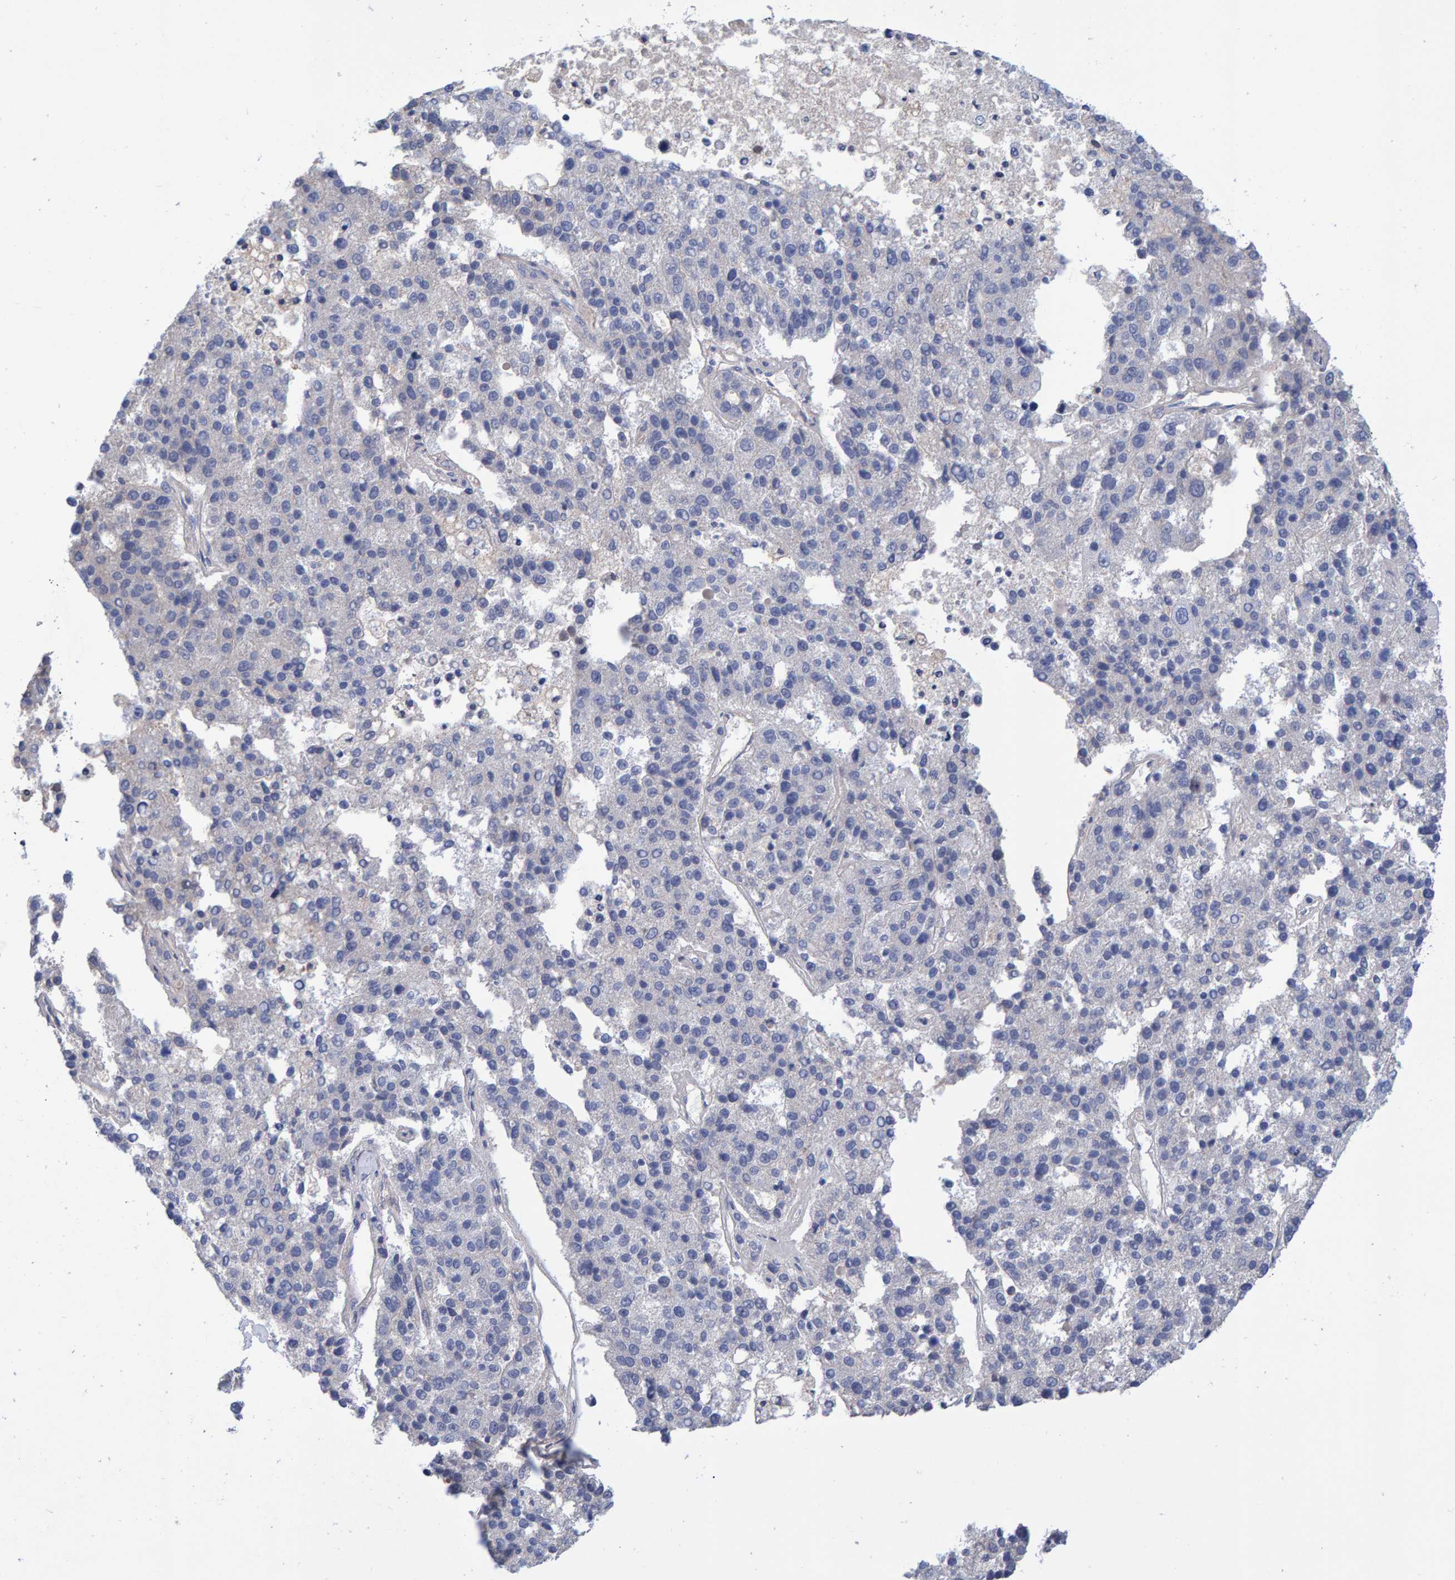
{"staining": {"intensity": "negative", "quantity": "none", "location": "none"}, "tissue": "pancreatic cancer", "cell_type": "Tumor cells", "image_type": "cancer", "snomed": [{"axis": "morphology", "description": "Adenocarcinoma, NOS"}, {"axis": "topography", "description": "Pancreas"}], "caption": "DAB immunohistochemical staining of human pancreatic adenocarcinoma displays no significant staining in tumor cells.", "gene": "EFR3A", "patient": {"sex": "female", "age": 61}}